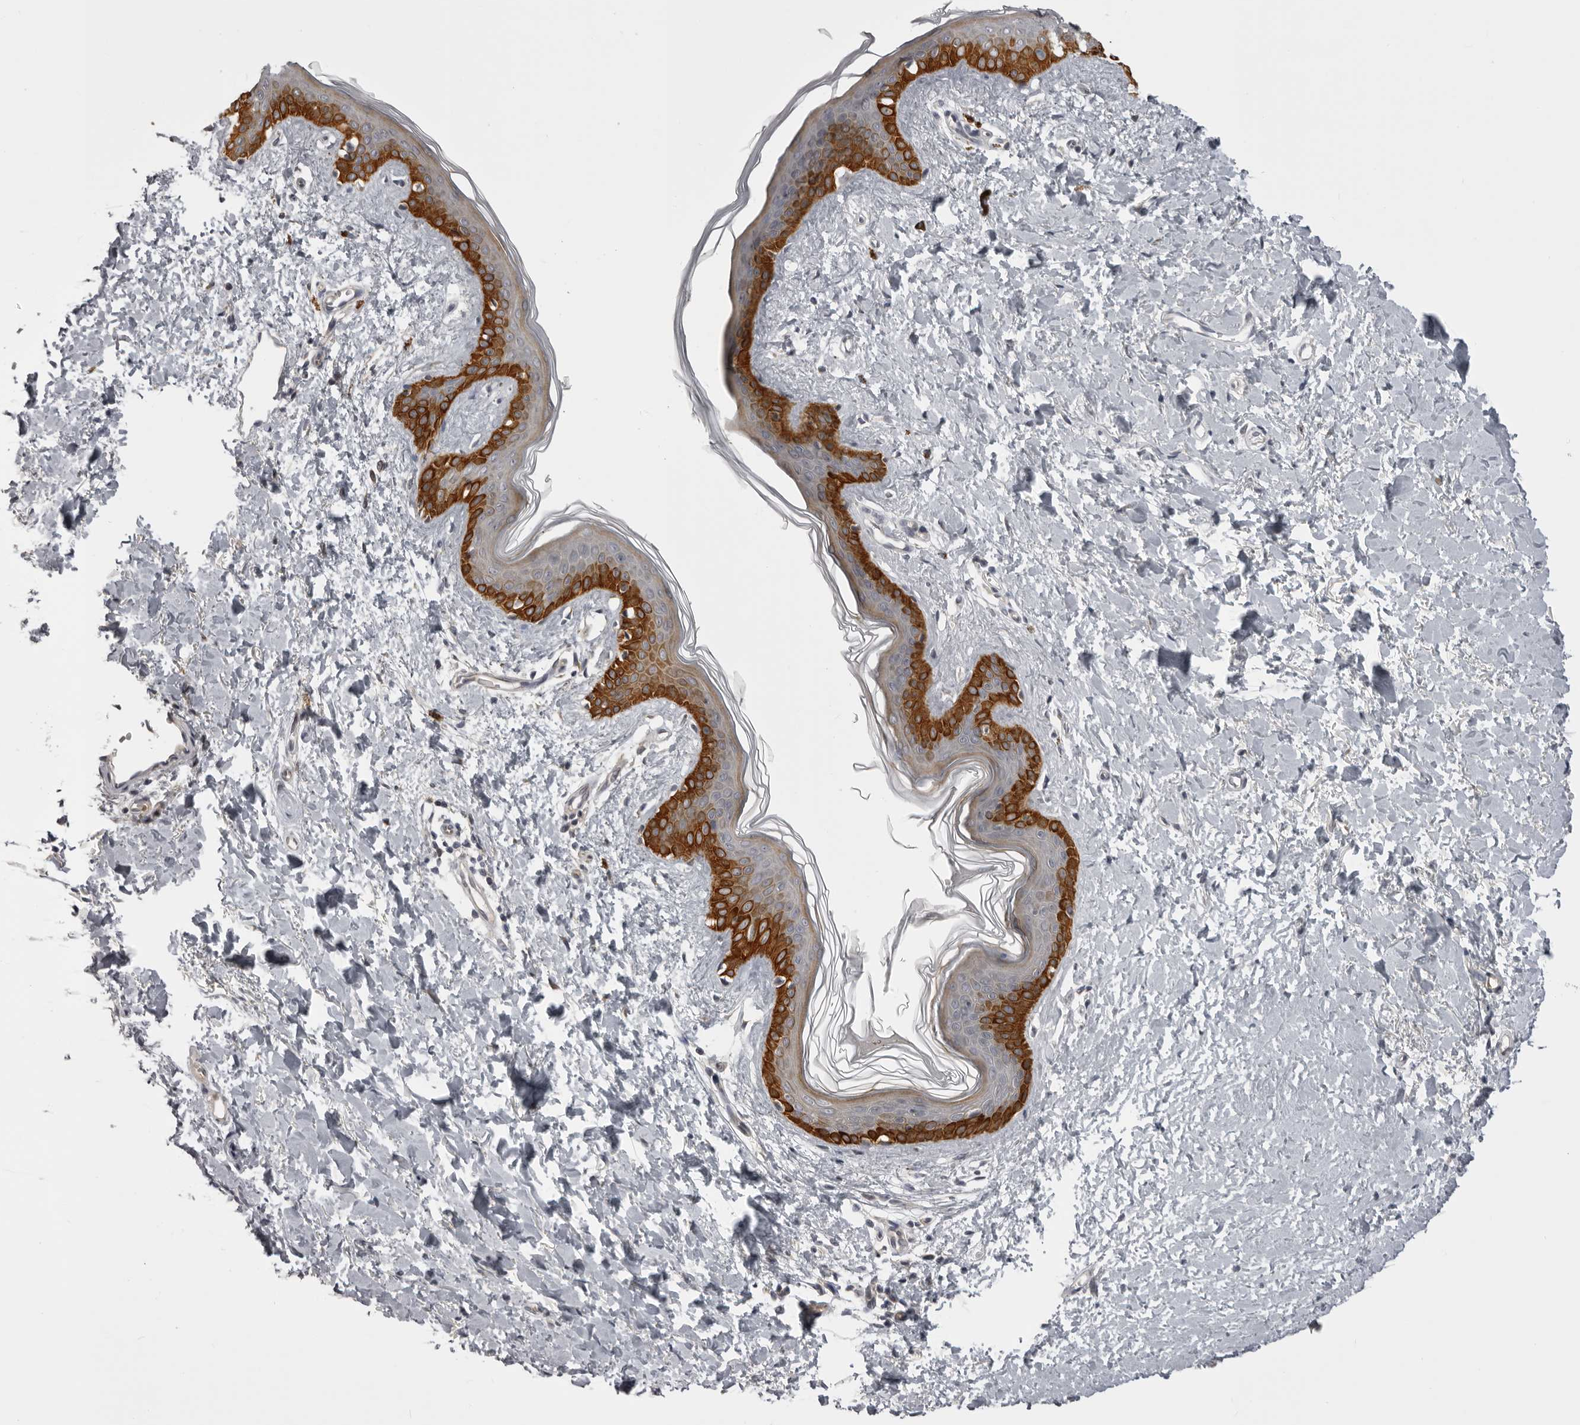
{"staining": {"intensity": "negative", "quantity": "none", "location": "none"}, "tissue": "skin", "cell_type": "Fibroblasts", "image_type": "normal", "snomed": [{"axis": "morphology", "description": "Normal tissue, NOS"}, {"axis": "topography", "description": "Skin"}], "caption": "An immunohistochemistry (IHC) image of unremarkable skin is shown. There is no staining in fibroblasts of skin.", "gene": "EPHA10", "patient": {"sex": "female", "age": 46}}